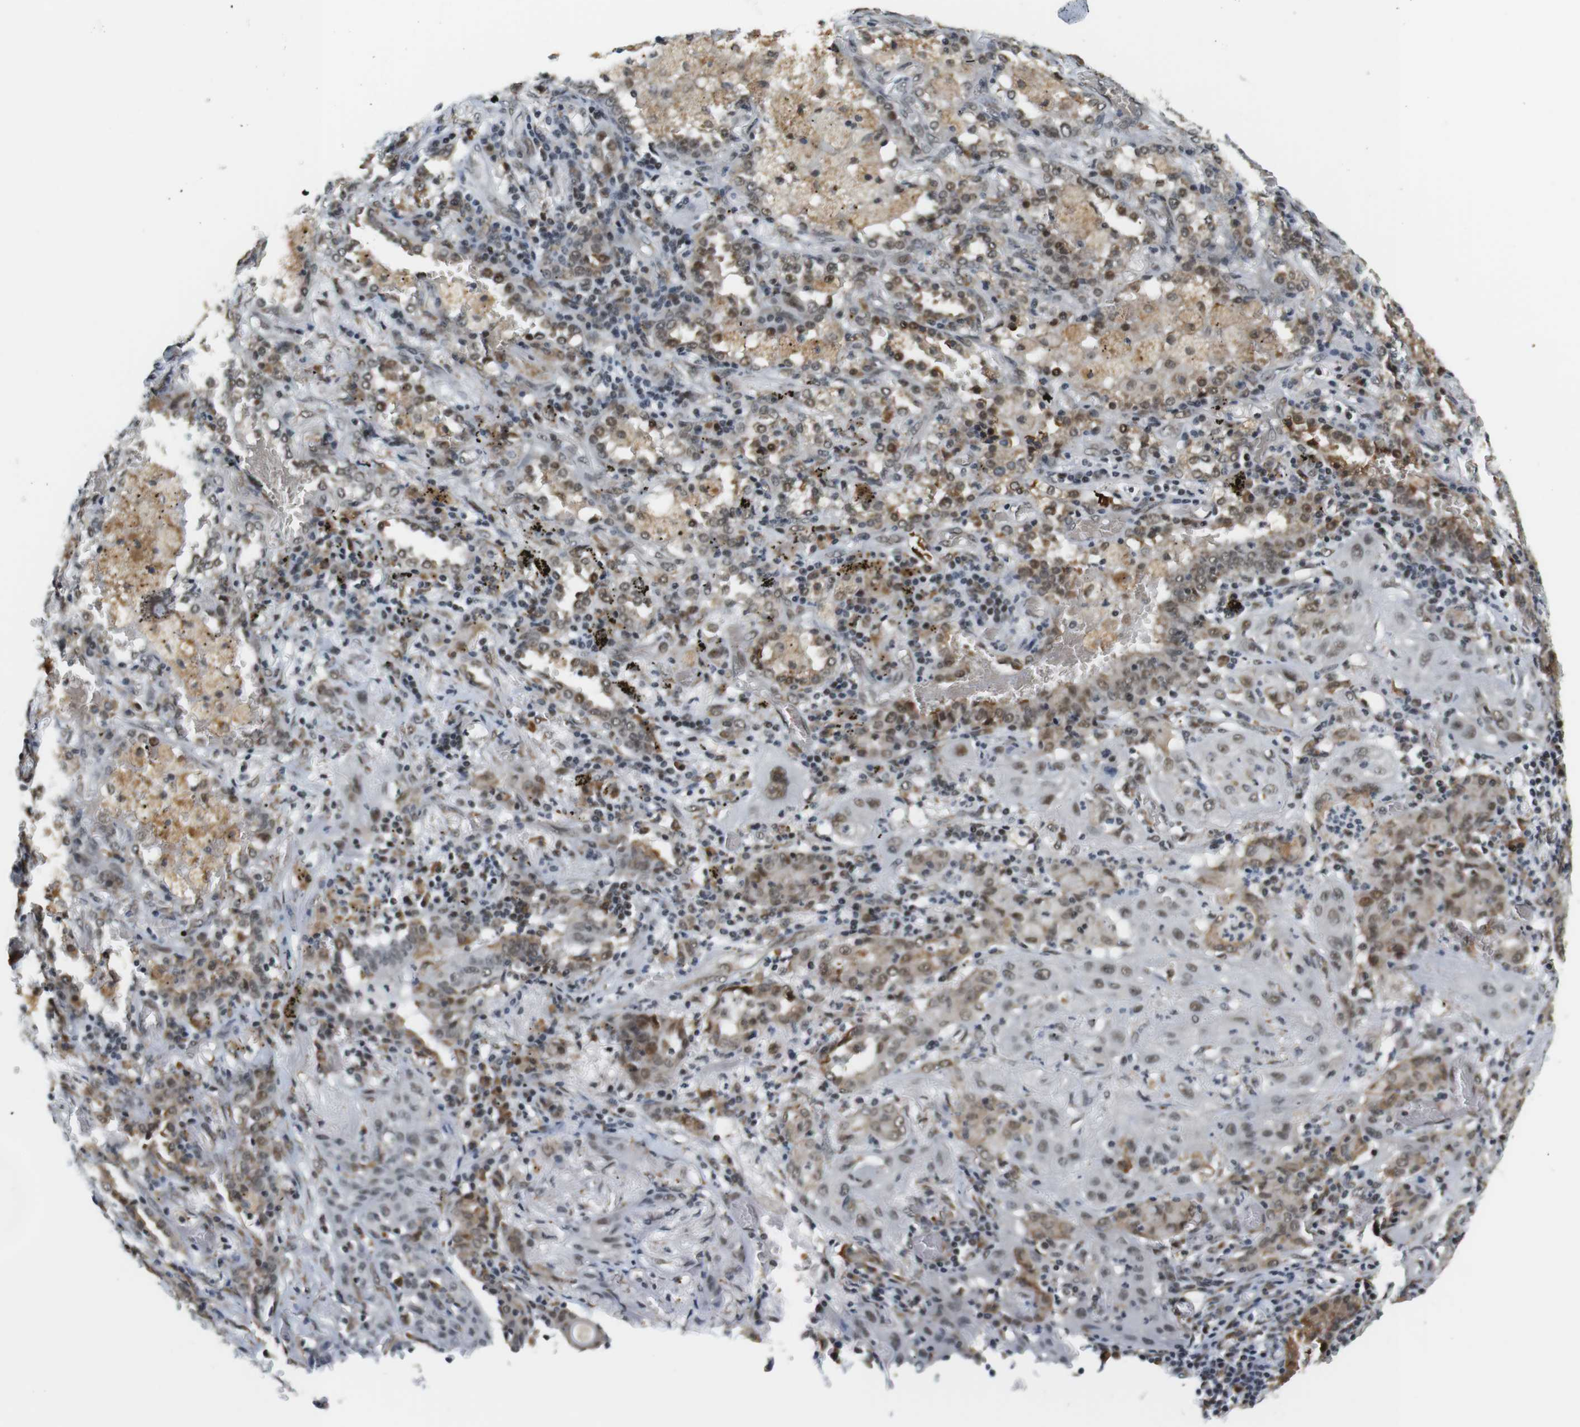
{"staining": {"intensity": "moderate", "quantity": "25%-75%", "location": "cytoplasmic/membranous,nuclear"}, "tissue": "lung cancer", "cell_type": "Tumor cells", "image_type": "cancer", "snomed": [{"axis": "morphology", "description": "Squamous cell carcinoma, NOS"}, {"axis": "topography", "description": "Lung"}], "caption": "High-power microscopy captured an IHC image of lung cancer (squamous cell carcinoma), revealing moderate cytoplasmic/membranous and nuclear positivity in about 25%-75% of tumor cells. (DAB (3,3'-diaminobenzidine) = brown stain, brightfield microscopy at high magnification).", "gene": "RNF38", "patient": {"sex": "female", "age": 47}}